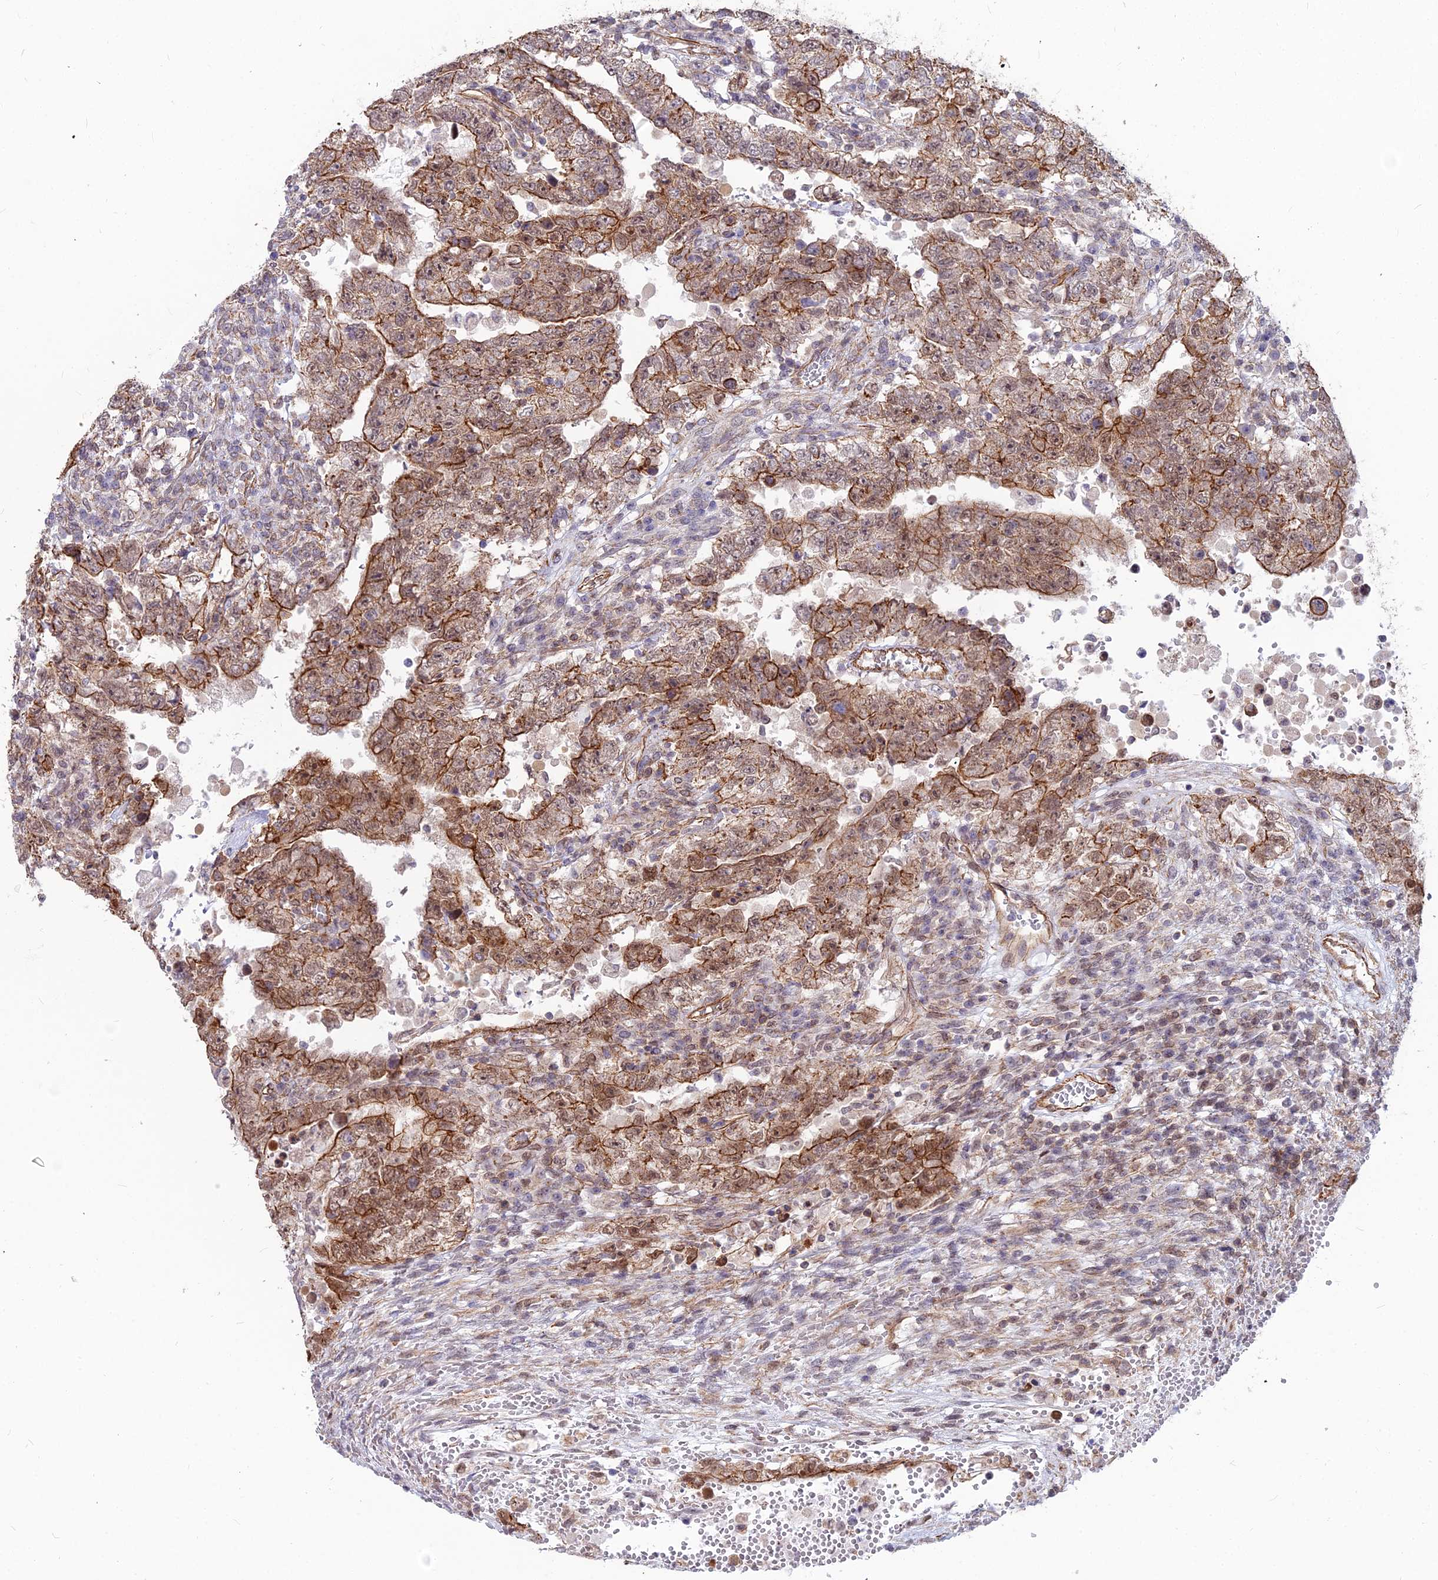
{"staining": {"intensity": "moderate", "quantity": ">75%", "location": "cytoplasmic/membranous,nuclear"}, "tissue": "testis cancer", "cell_type": "Tumor cells", "image_type": "cancer", "snomed": [{"axis": "morphology", "description": "Carcinoma, Embryonal, NOS"}, {"axis": "topography", "description": "Testis"}], "caption": "Embryonal carcinoma (testis) stained for a protein (brown) demonstrates moderate cytoplasmic/membranous and nuclear positive positivity in about >75% of tumor cells.", "gene": "YJU2", "patient": {"sex": "male", "age": 26}}